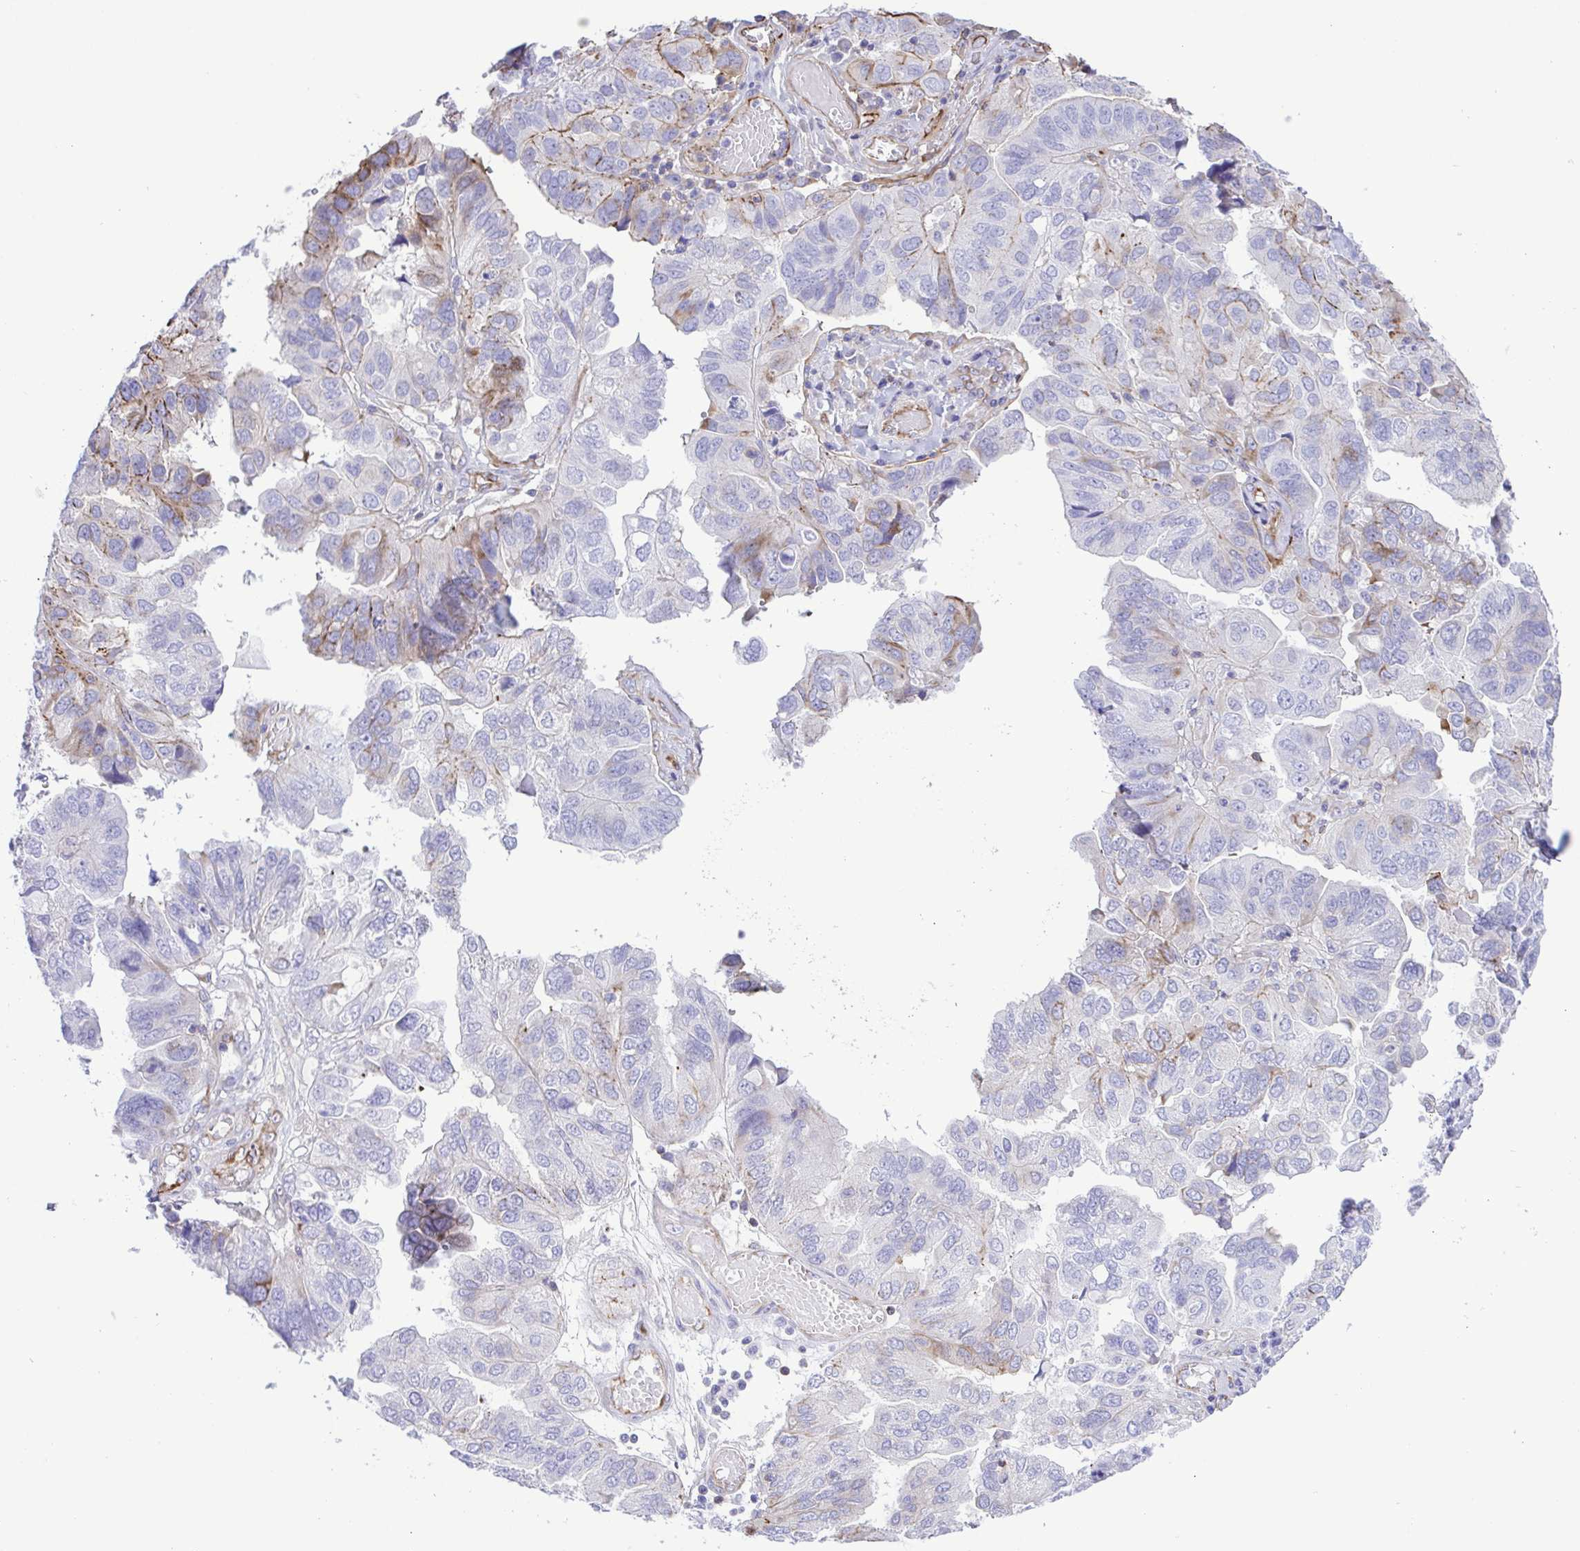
{"staining": {"intensity": "negative", "quantity": "none", "location": "none"}, "tissue": "ovarian cancer", "cell_type": "Tumor cells", "image_type": "cancer", "snomed": [{"axis": "morphology", "description": "Cystadenocarcinoma, serous, NOS"}, {"axis": "topography", "description": "Ovary"}], "caption": "High magnification brightfield microscopy of ovarian cancer (serous cystadenocarcinoma) stained with DAB (3,3'-diaminobenzidine) (brown) and counterstained with hematoxylin (blue): tumor cells show no significant staining.", "gene": "FLT1", "patient": {"sex": "female", "age": 79}}